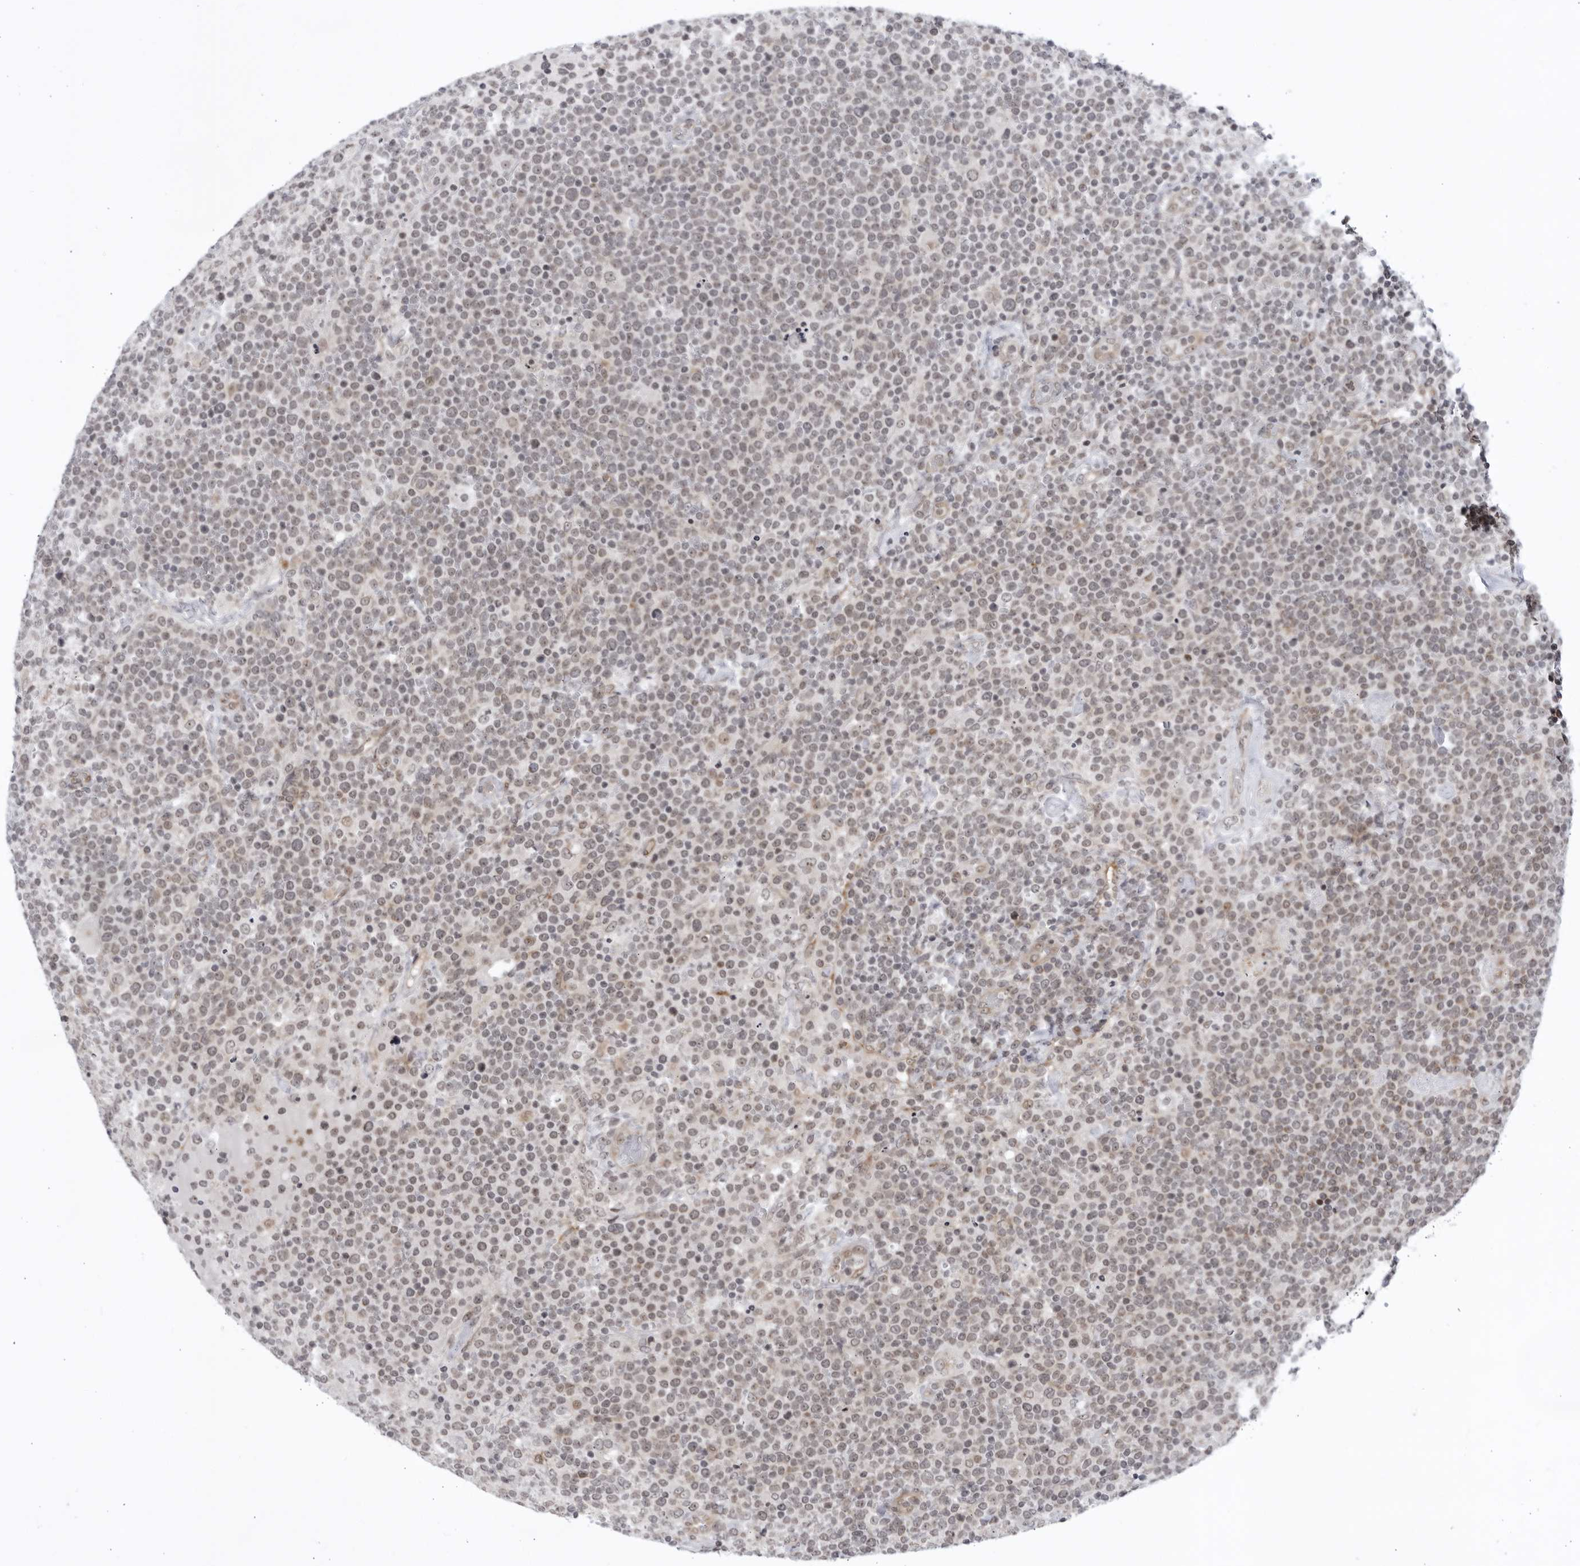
{"staining": {"intensity": "weak", "quantity": ">75%", "location": "nuclear"}, "tissue": "lymphoma", "cell_type": "Tumor cells", "image_type": "cancer", "snomed": [{"axis": "morphology", "description": "Malignant lymphoma, non-Hodgkin's type, High grade"}, {"axis": "topography", "description": "Lymph node"}], "caption": "A histopathology image of human lymphoma stained for a protein displays weak nuclear brown staining in tumor cells. (Brightfield microscopy of DAB IHC at high magnification).", "gene": "ITGB3BP", "patient": {"sex": "male", "age": 61}}